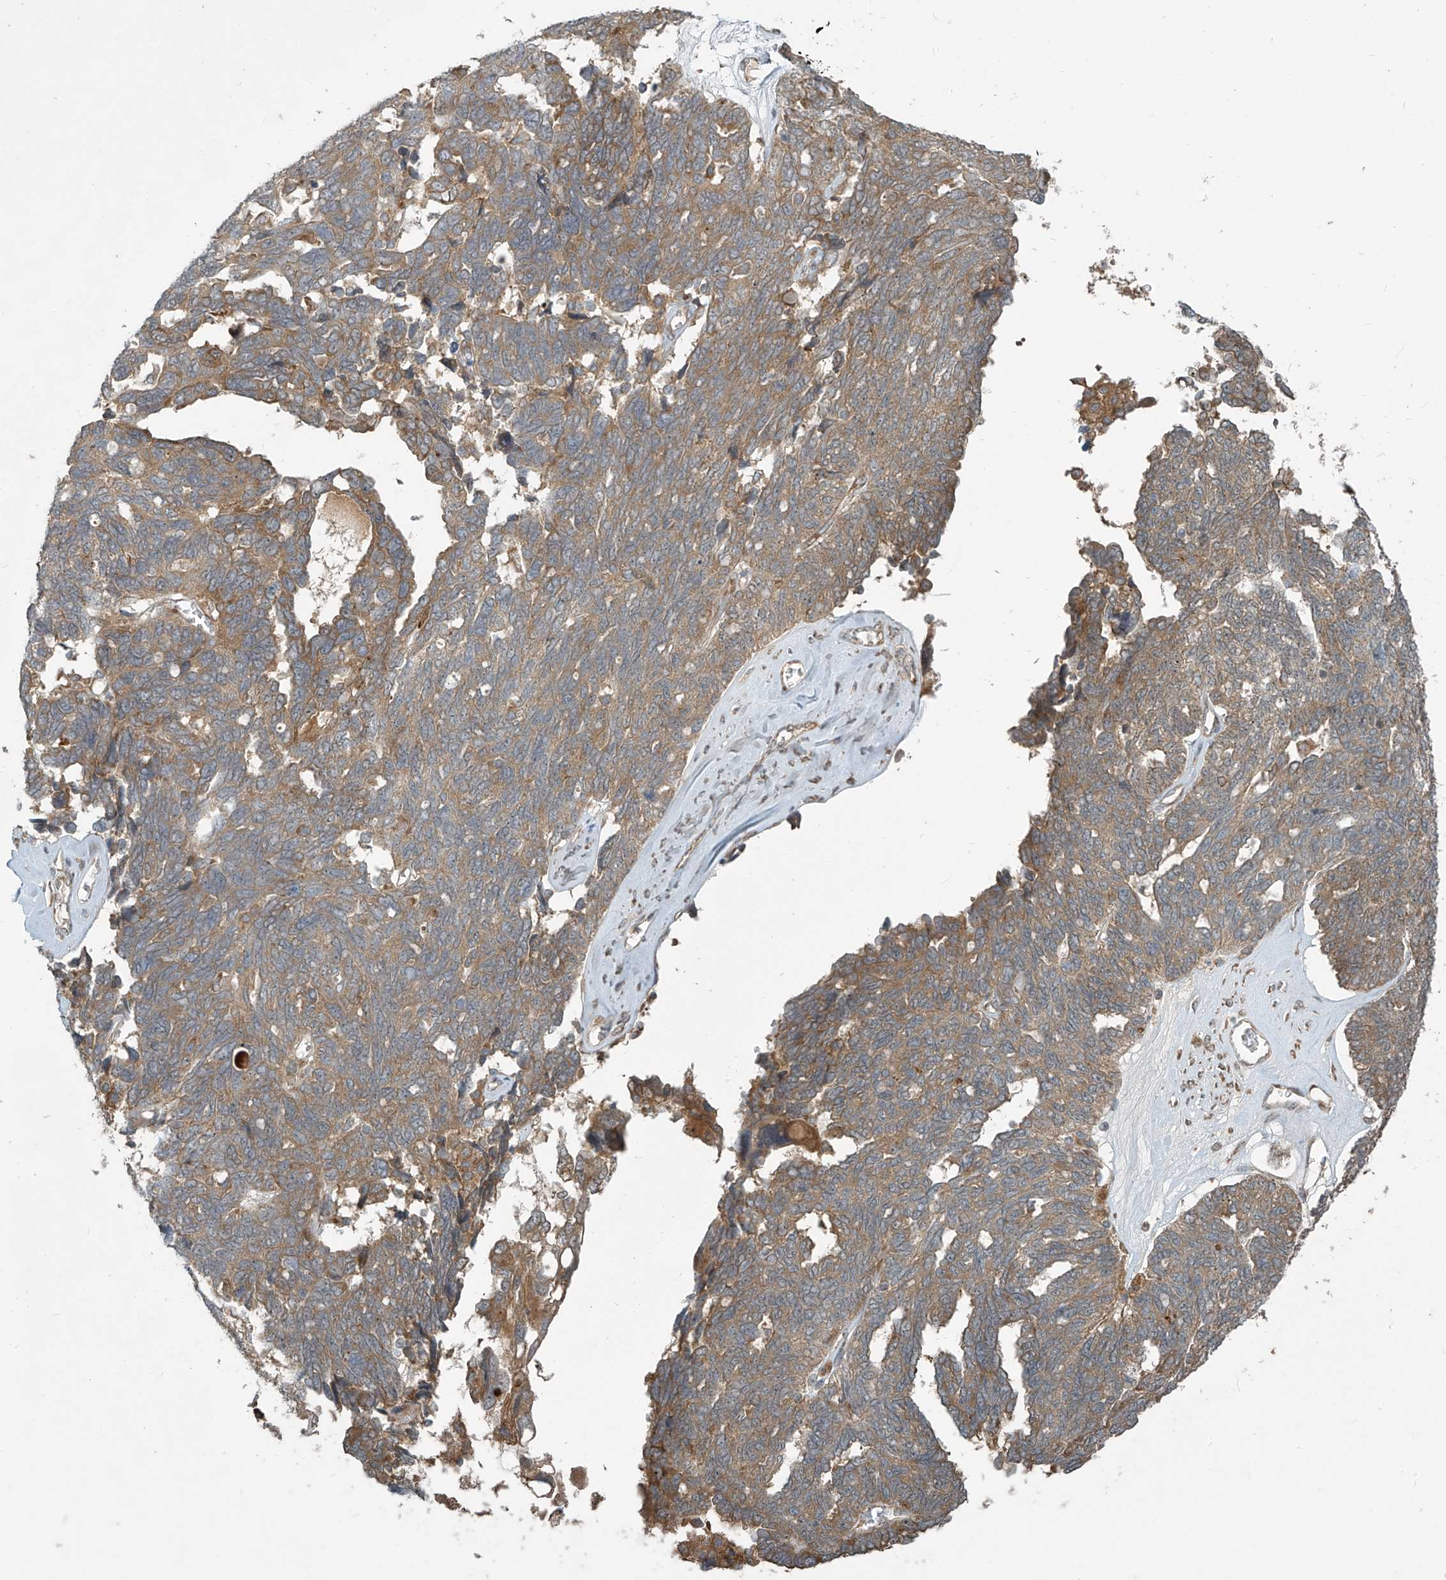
{"staining": {"intensity": "moderate", "quantity": ">75%", "location": "cytoplasmic/membranous"}, "tissue": "ovarian cancer", "cell_type": "Tumor cells", "image_type": "cancer", "snomed": [{"axis": "morphology", "description": "Cystadenocarcinoma, serous, NOS"}, {"axis": "topography", "description": "Ovary"}], "caption": "Ovarian serous cystadenocarcinoma tissue exhibits moderate cytoplasmic/membranous positivity in about >75% of tumor cells, visualized by immunohistochemistry.", "gene": "KATNIP", "patient": {"sex": "female", "age": 79}}